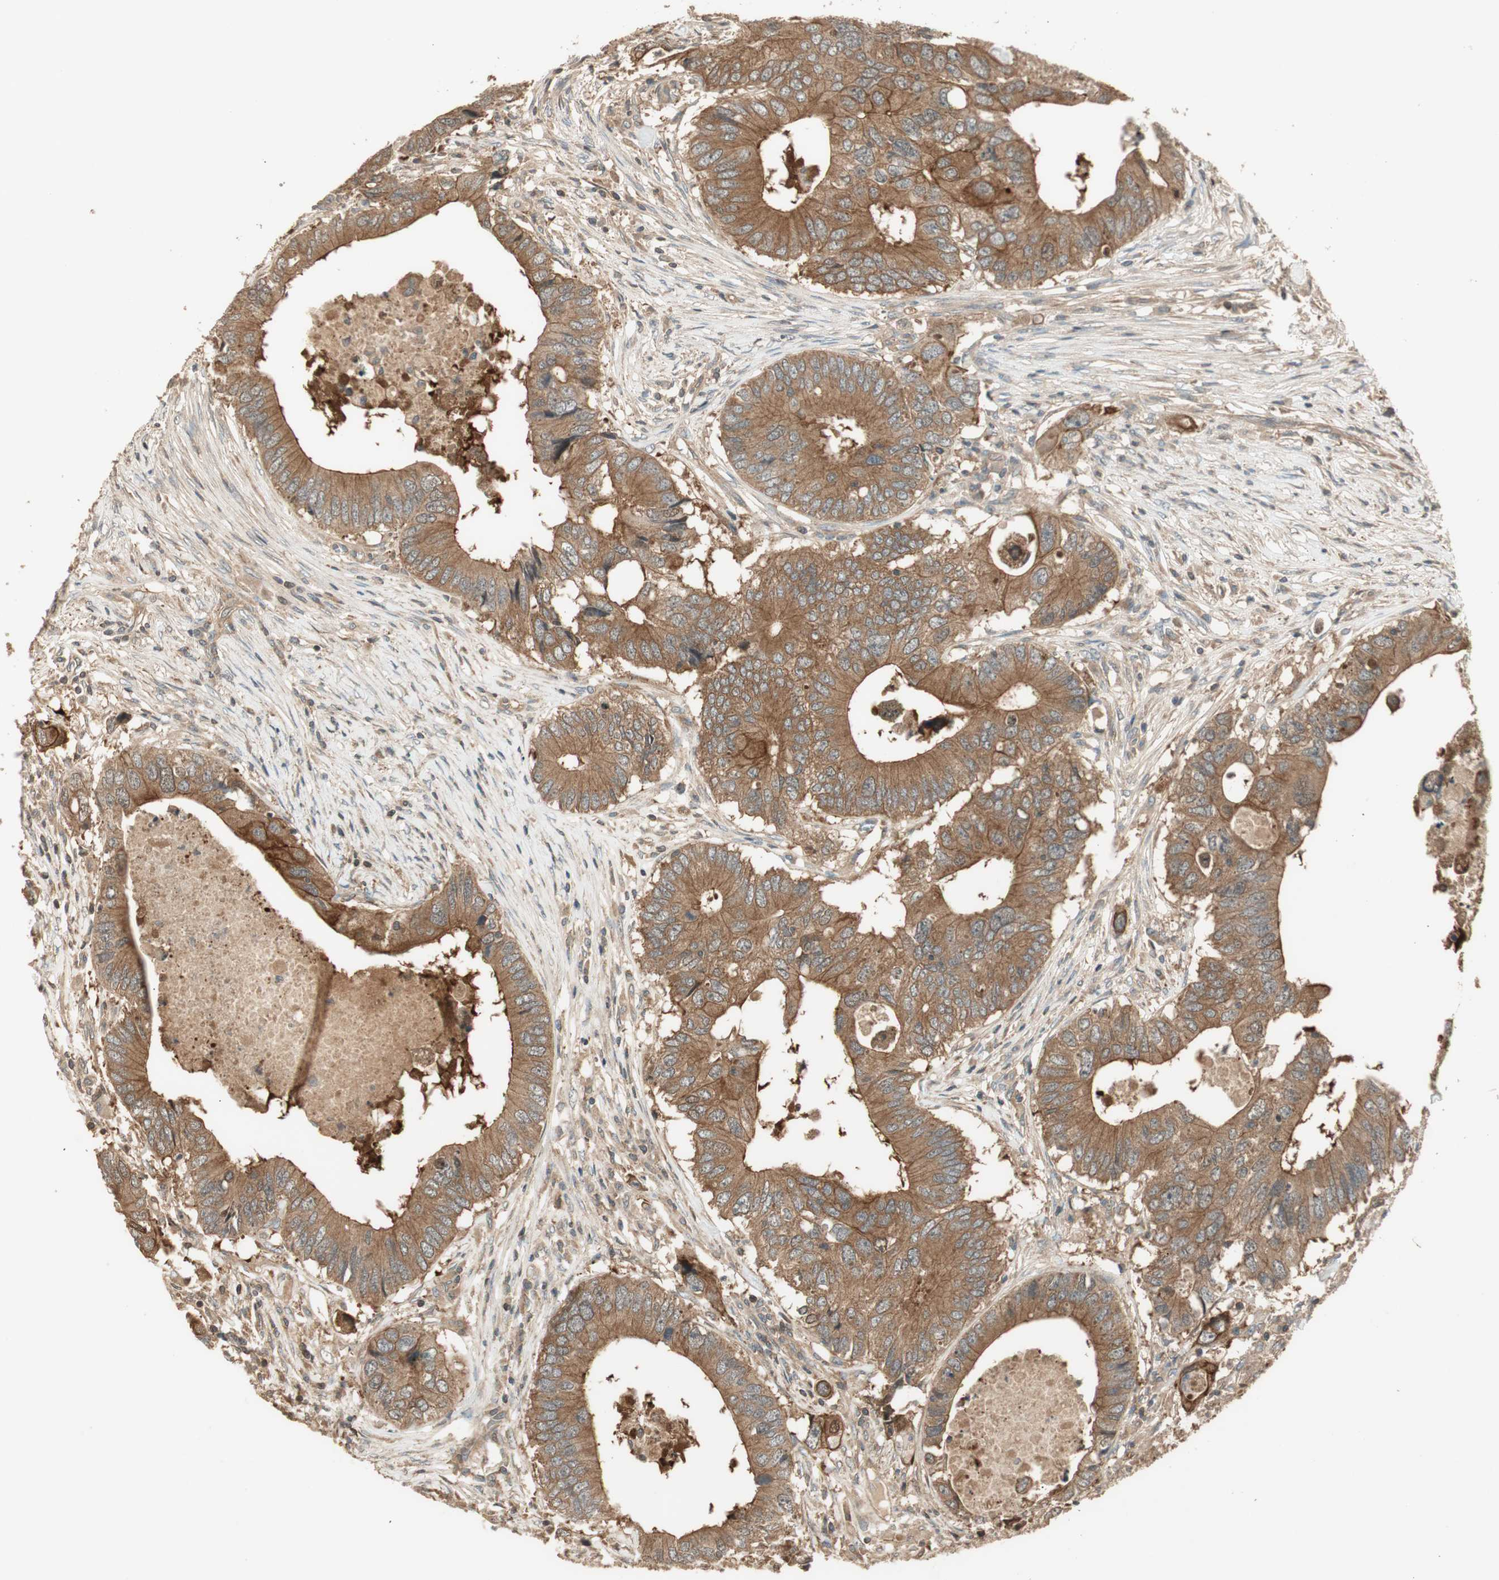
{"staining": {"intensity": "moderate", "quantity": ">75%", "location": "cytoplasmic/membranous"}, "tissue": "colorectal cancer", "cell_type": "Tumor cells", "image_type": "cancer", "snomed": [{"axis": "morphology", "description": "Adenocarcinoma, NOS"}, {"axis": "topography", "description": "Colon"}], "caption": "There is medium levels of moderate cytoplasmic/membranous expression in tumor cells of colorectal adenocarcinoma, as demonstrated by immunohistochemical staining (brown color).", "gene": "PFDN5", "patient": {"sex": "male", "age": 71}}